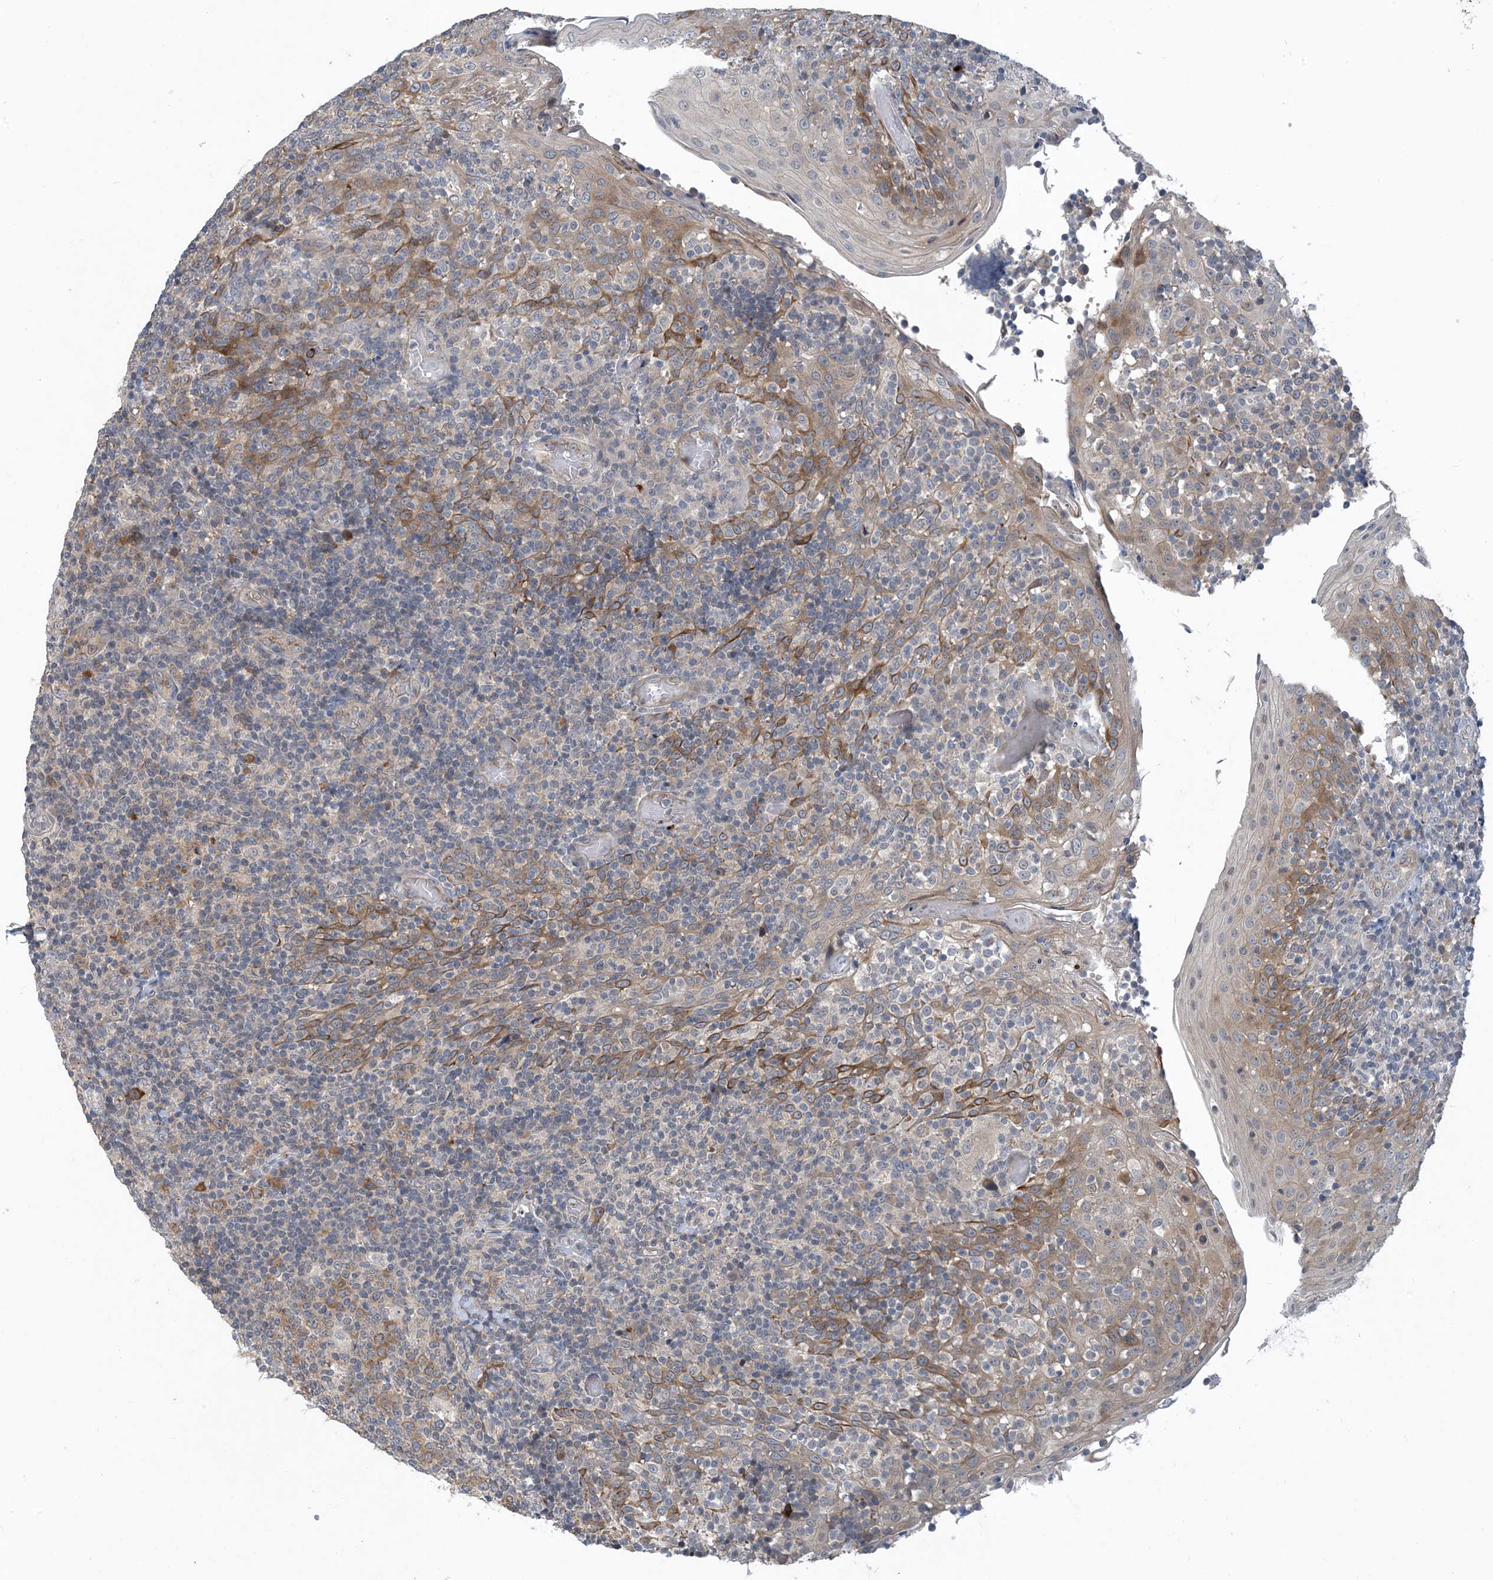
{"staining": {"intensity": "moderate", "quantity": "<25%", "location": "cytoplasmic/membranous"}, "tissue": "tonsil", "cell_type": "Germinal center cells", "image_type": "normal", "snomed": [{"axis": "morphology", "description": "Normal tissue, NOS"}, {"axis": "topography", "description": "Tonsil"}], "caption": "Brown immunohistochemical staining in benign tonsil exhibits moderate cytoplasmic/membranous positivity in approximately <25% of germinal center cells.", "gene": "TINAG", "patient": {"sex": "female", "age": 19}}